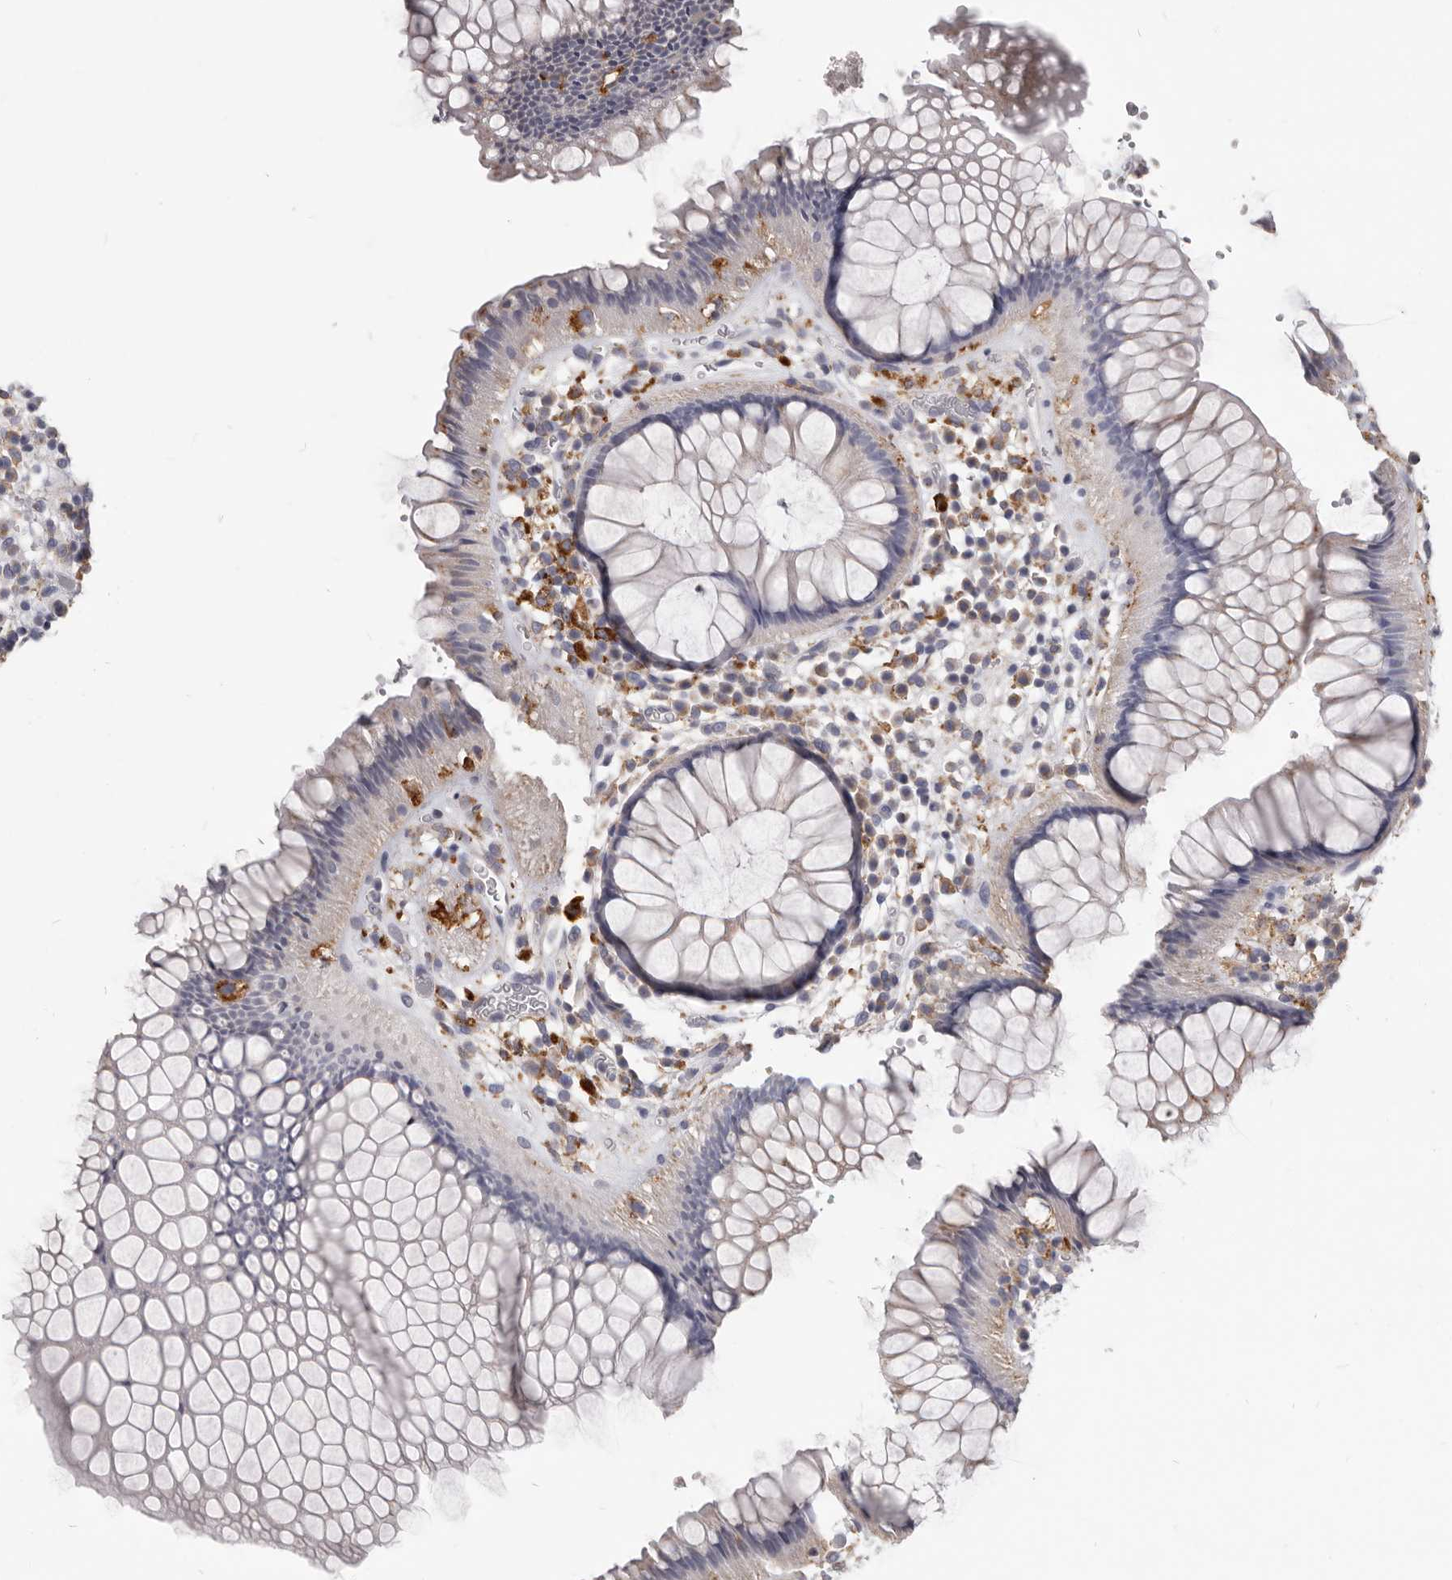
{"staining": {"intensity": "negative", "quantity": "none", "location": "none"}, "tissue": "rectum", "cell_type": "Glandular cells", "image_type": "normal", "snomed": [{"axis": "morphology", "description": "Normal tissue, NOS"}, {"axis": "topography", "description": "Rectum"}], "caption": "A high-resolution photomicrograph shows immunohistochemistry (IHC) staining of benign rectum, which shows no significant staining in glandular cells.", "gene": "PI4K2A", "patient": {"sex": "male", "age": 51}}